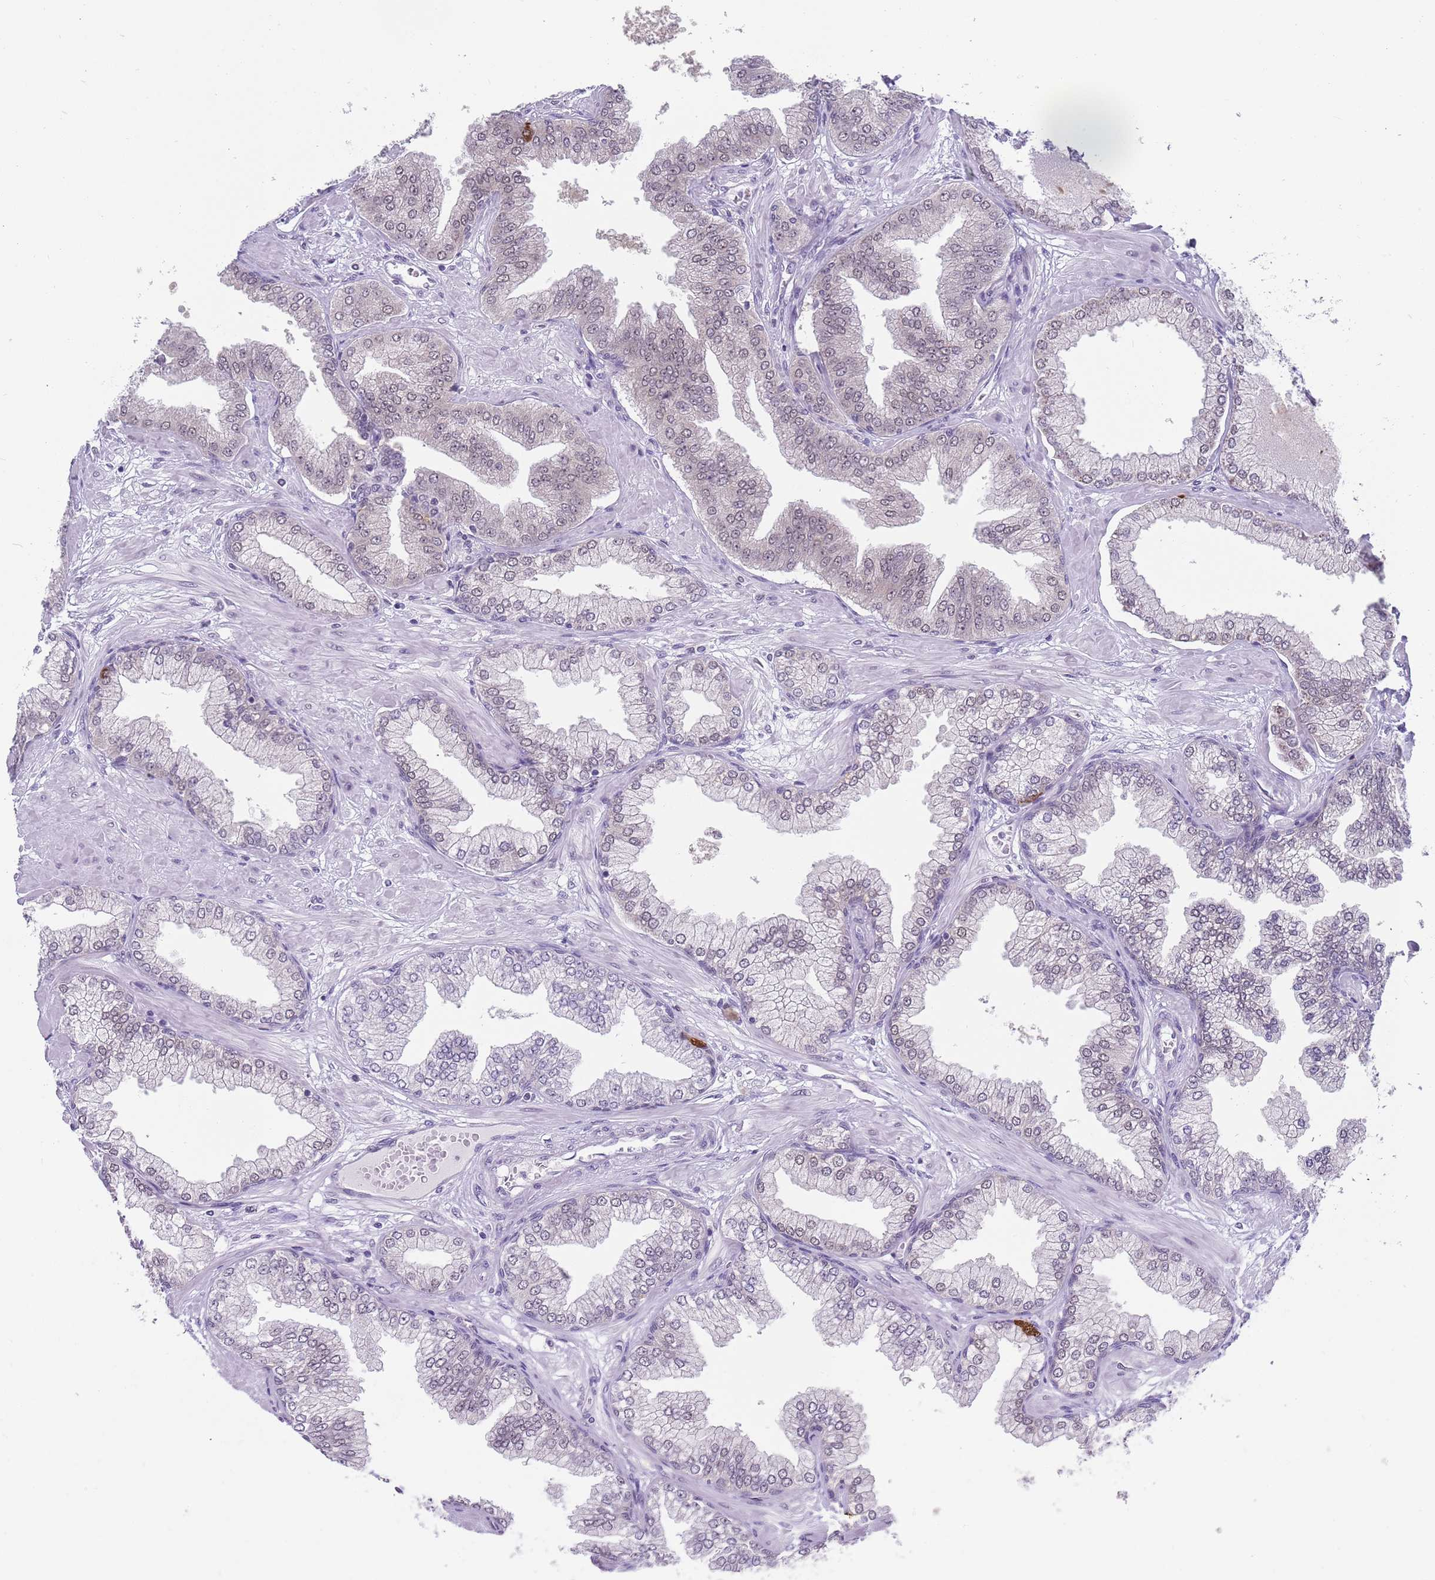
{"staining": {"intensity": "negative", "quantity": "none", "location": "none"}, "tissue": "prostate cancer", "cell_type": "Tumor cells", "image_type": "cancer", "snomed": [{"axis": "morphology", "description": "Adenocarcinoma, Low grade"}, {"axis": "topography", "description": "Prostate"}], "caption": "Protein analysis of low-grade adenocarcinoma (prostate) demonstrates no significant positivity in tumor cells. The staining was performed using DAB to visualize the protein expression in brown, while the nuclei were stained in blue with hematoxylin (Magnification: 20x).", "gene": "SEPHS2", "patient": {"sex": "male", "age": 55}}